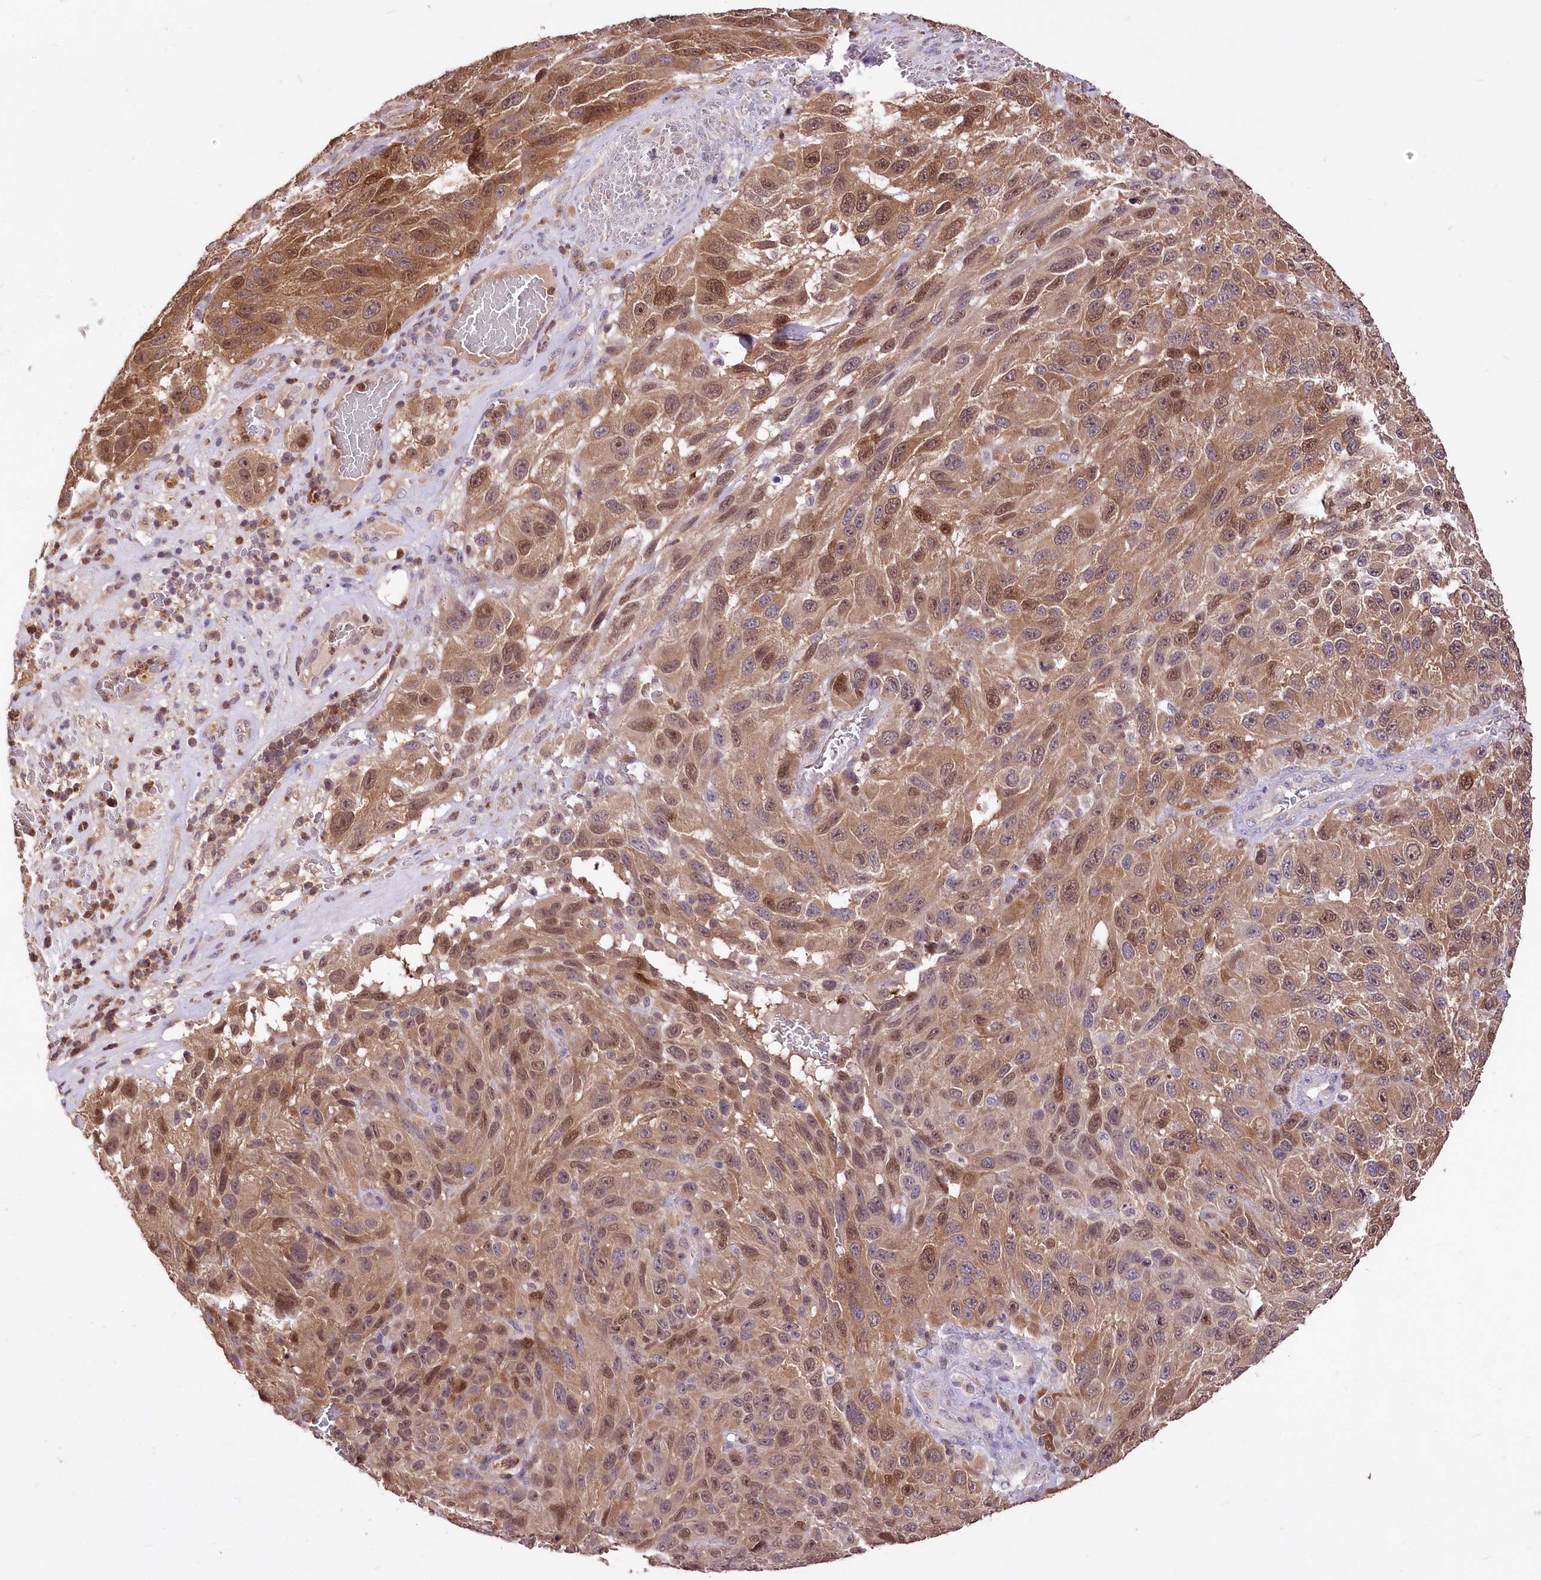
{"staining": {"intensity": "moderate", "quantity": ">75%", "location": "cytoplasmic/membranous,nuclear"}, "tissue": "melanoma", "cell_type": "Tumor cells", "image_type": "cancer", "snomed": [{"axis": "morphology", "description": "Malignant melanoma, NOS"}, {"axis": "topography", "description": "Skin"}], "caption": "A brown stain shows moderate cytoplasmic/membranous and nuclear expression of a protein in melanoma tumor cells.", "gene": "SERGEF", "patient": {"sex": "female", "age": 96}}